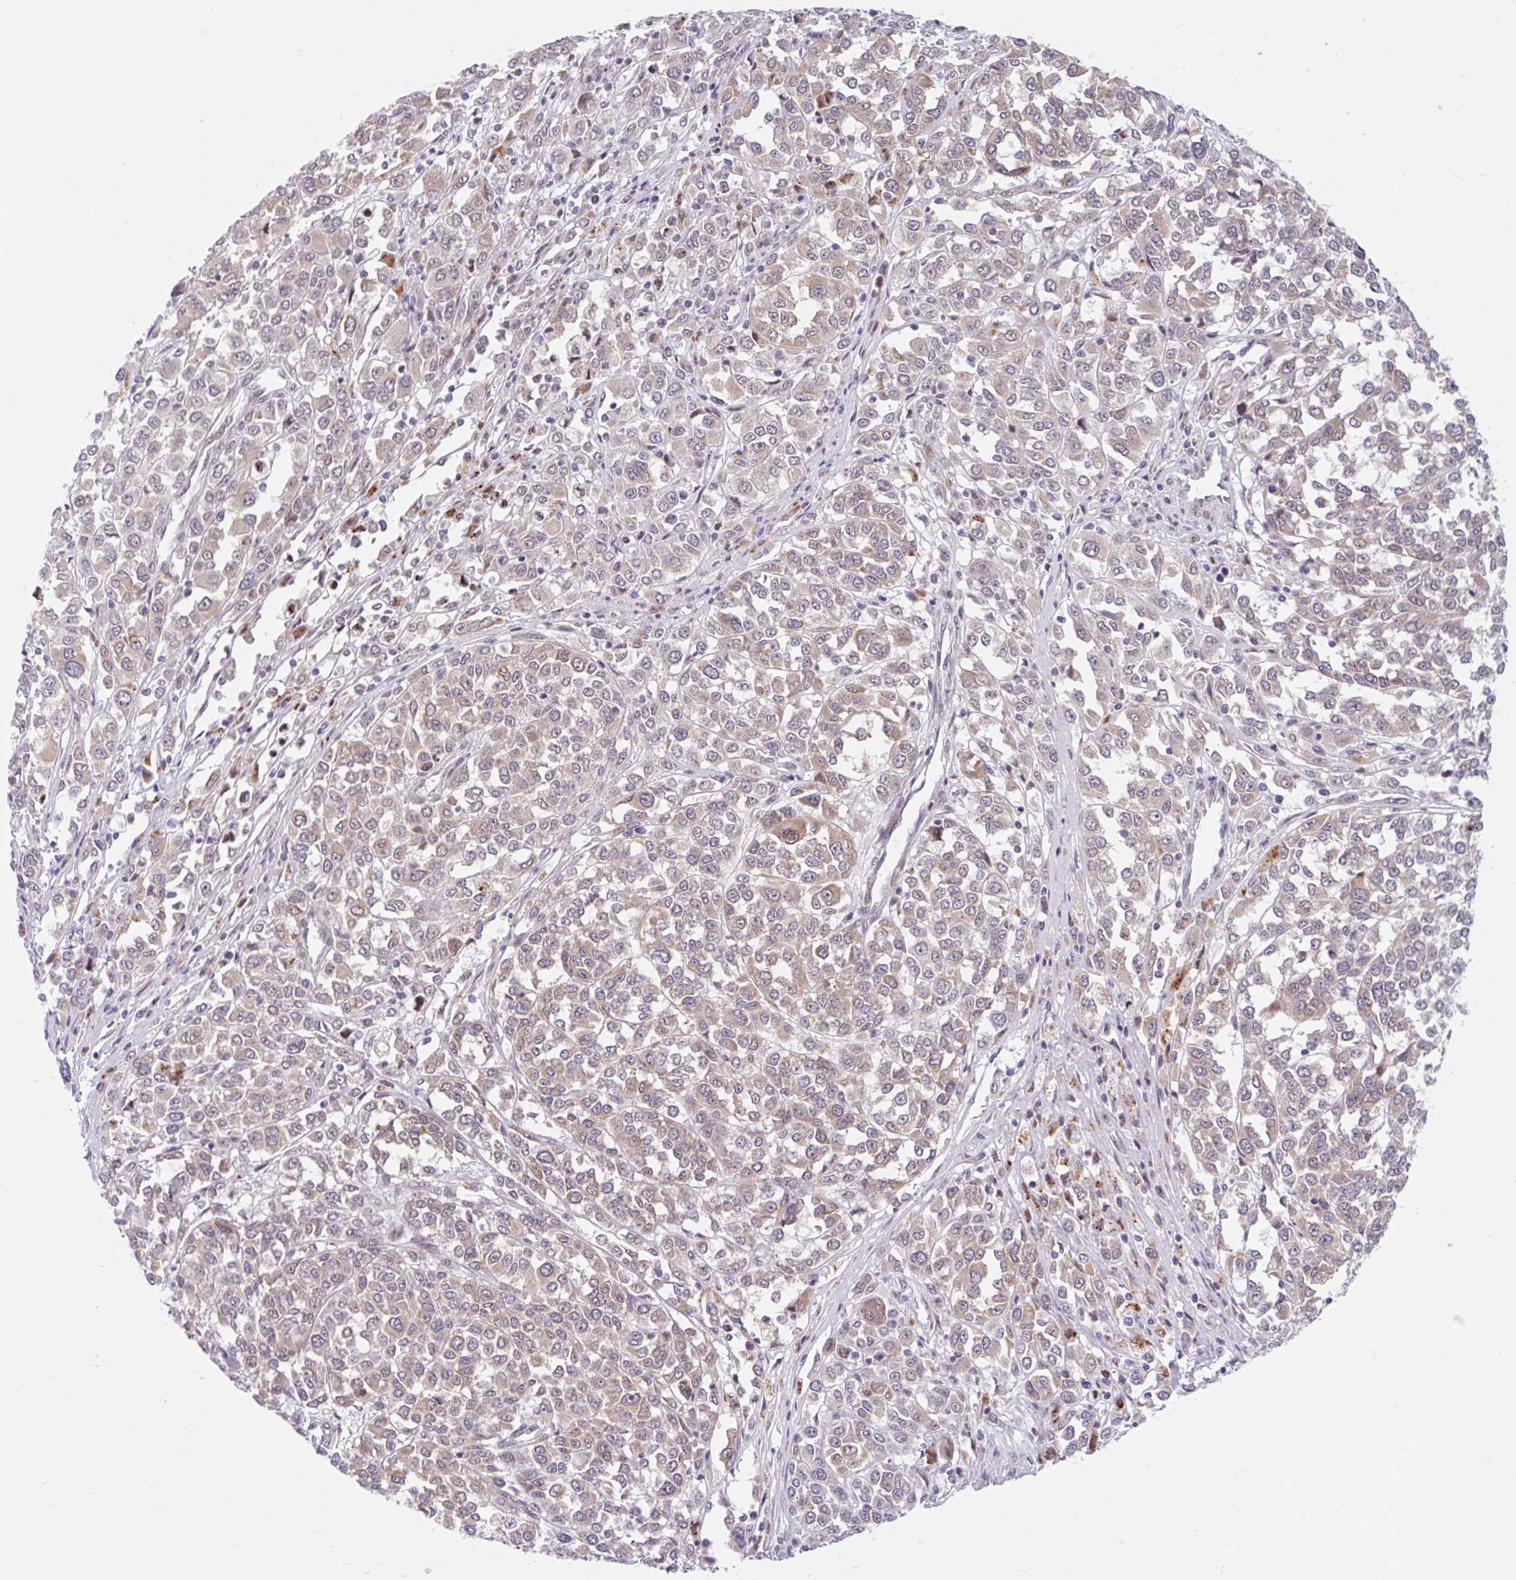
{"staining": {"intensity": "weak", "quantity": ">75%", "location": "cytoplasmic/membranous"}, "tissue": "melanoma", "cell_type": "Tumor cells", "image_type": "cancer", "snomed": [{"axis": "morphology", "description": "Malignant melanoma, Metastatic site"}, {"axis": "topography", "description": "Lymph node"}], "caption": "Human melanoma stained for a protein (brown) shows weak cytoplasmic/membranous positive positivity in approximately >75% of tumor cells.", "gene": "SRSF10", "patient": {"sex": "male", "age": 44}}